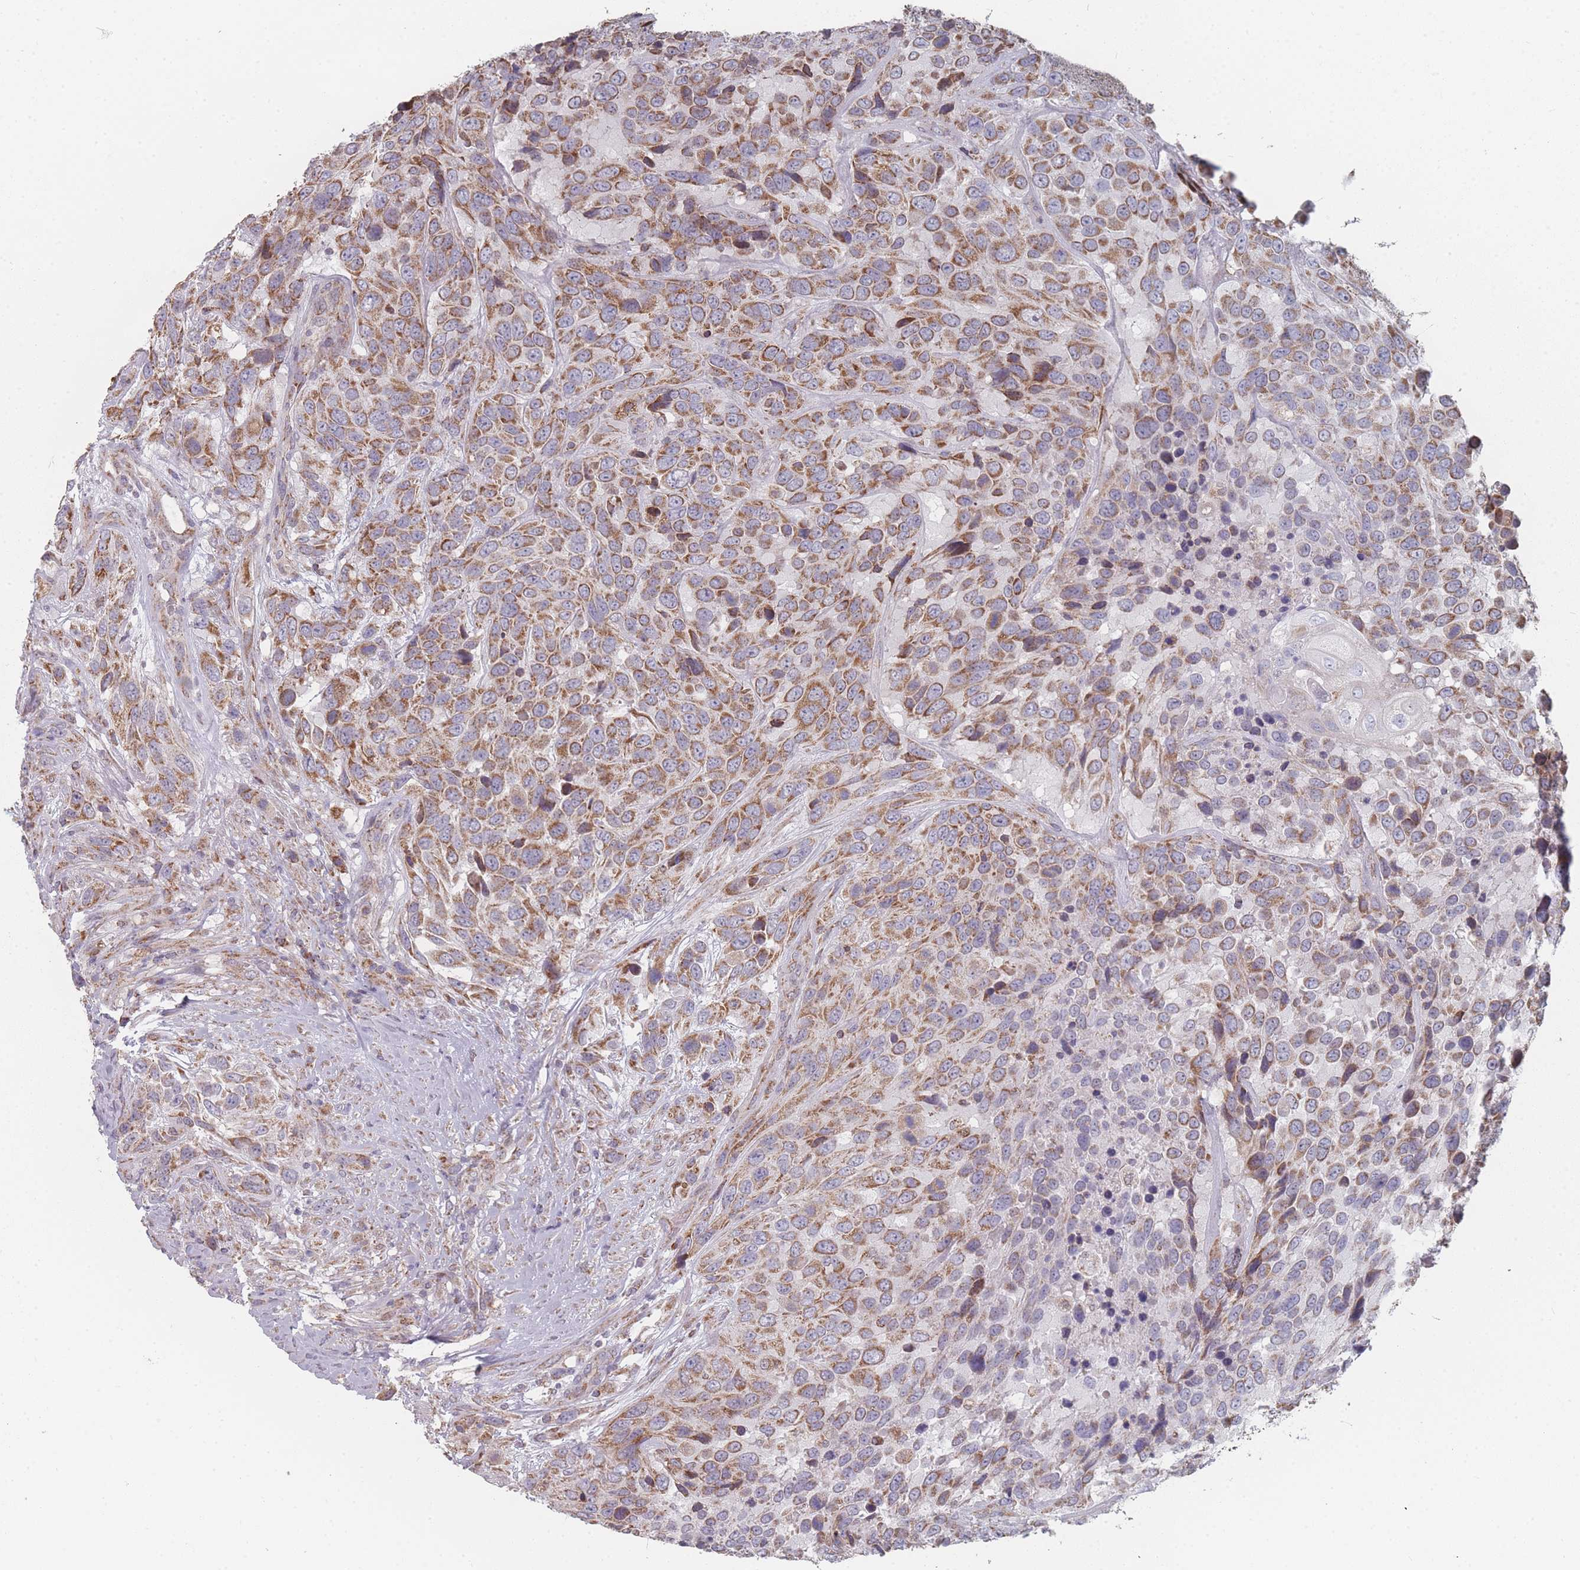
{"staining": {"intensity": "moderate", "quantity": ">75%", "location": "cytoplasmic/membranous"}, "tissue": "urothelial cancer", "cell_type": "Tumor cells", "image_type": "cancer", "snomed": [{"axis": "morphology", "description": "Urothelial carcinoma, High grade"}, {"axis": "topography", "description": "Urinary bladder"}], "caption": "Urothelial cancer tissue shows moderate cytoplasmic/membranous expression in approximately >75% of tumor cells, visualized by immunohistochemistry.", "gene": "PSMB3", "patient": {"sex": "female", "age": 70}}